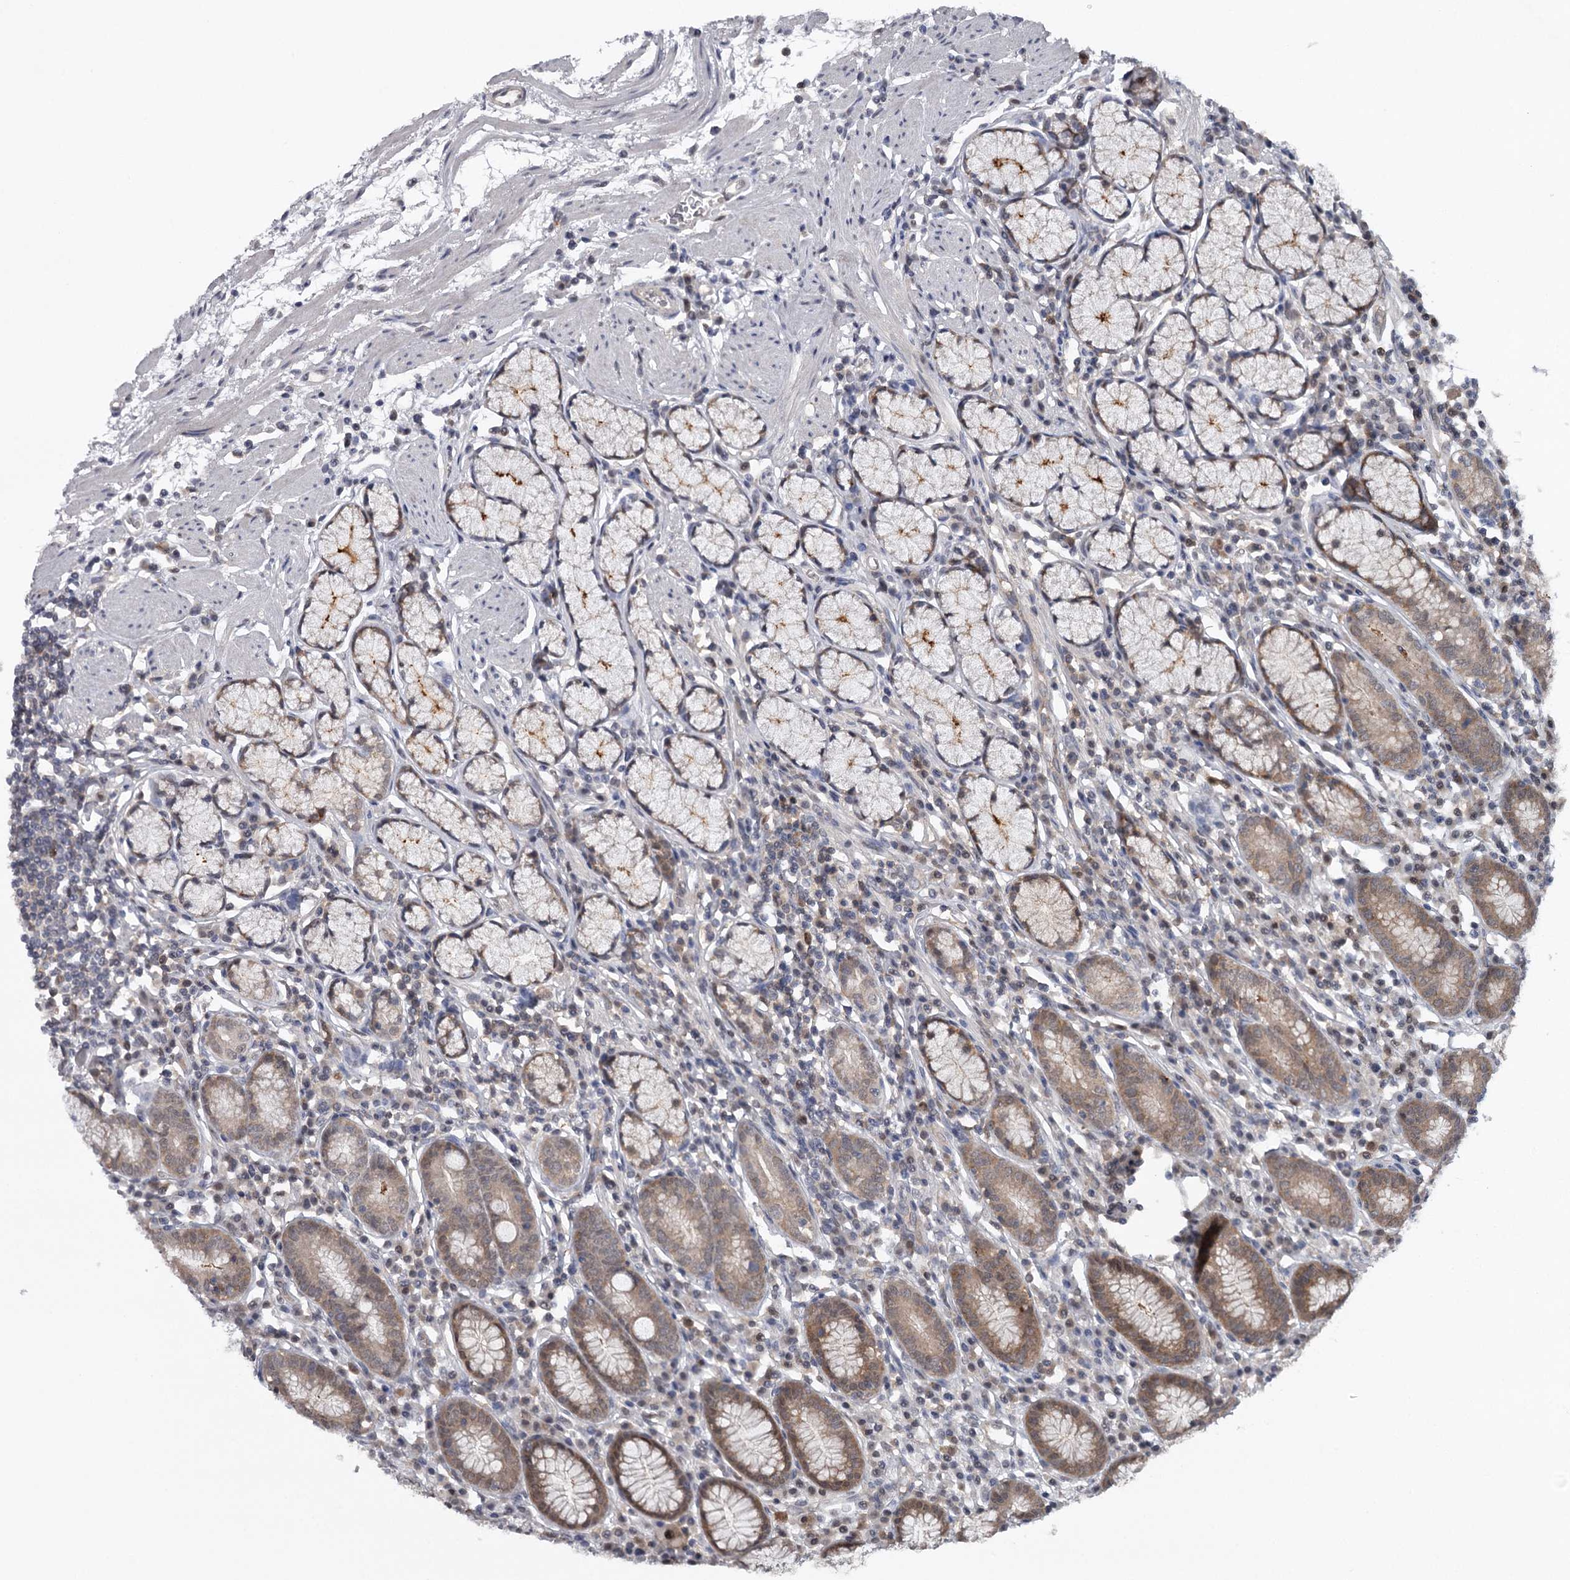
{"staining": {"intensity": "weak", "quantity": "<25%", "location": "nuclear"}, "tissue": "stomach", "cell_type": "Glandular cells", "image_type": "normal", "snomed": [{"axis": "morphology", "description": "Normal tissue, NOS"}, {"axis": "topography", "description": "Stomach"}], "caption": "This photomicrograph is of normal stomach stained with IHC to label a protein in brown with the nuclei are counter-stained blue. There is no positivity in glandular cells. The staining was performed using DAB (3,3'-diaminobenzidine) to visualize the protein expression in brown, while the nuclei were stained in blue with hematoxylin (Magnification: 20x).", "gene": "GTSF1", "patient": {"sex": "male", "age": 55}}